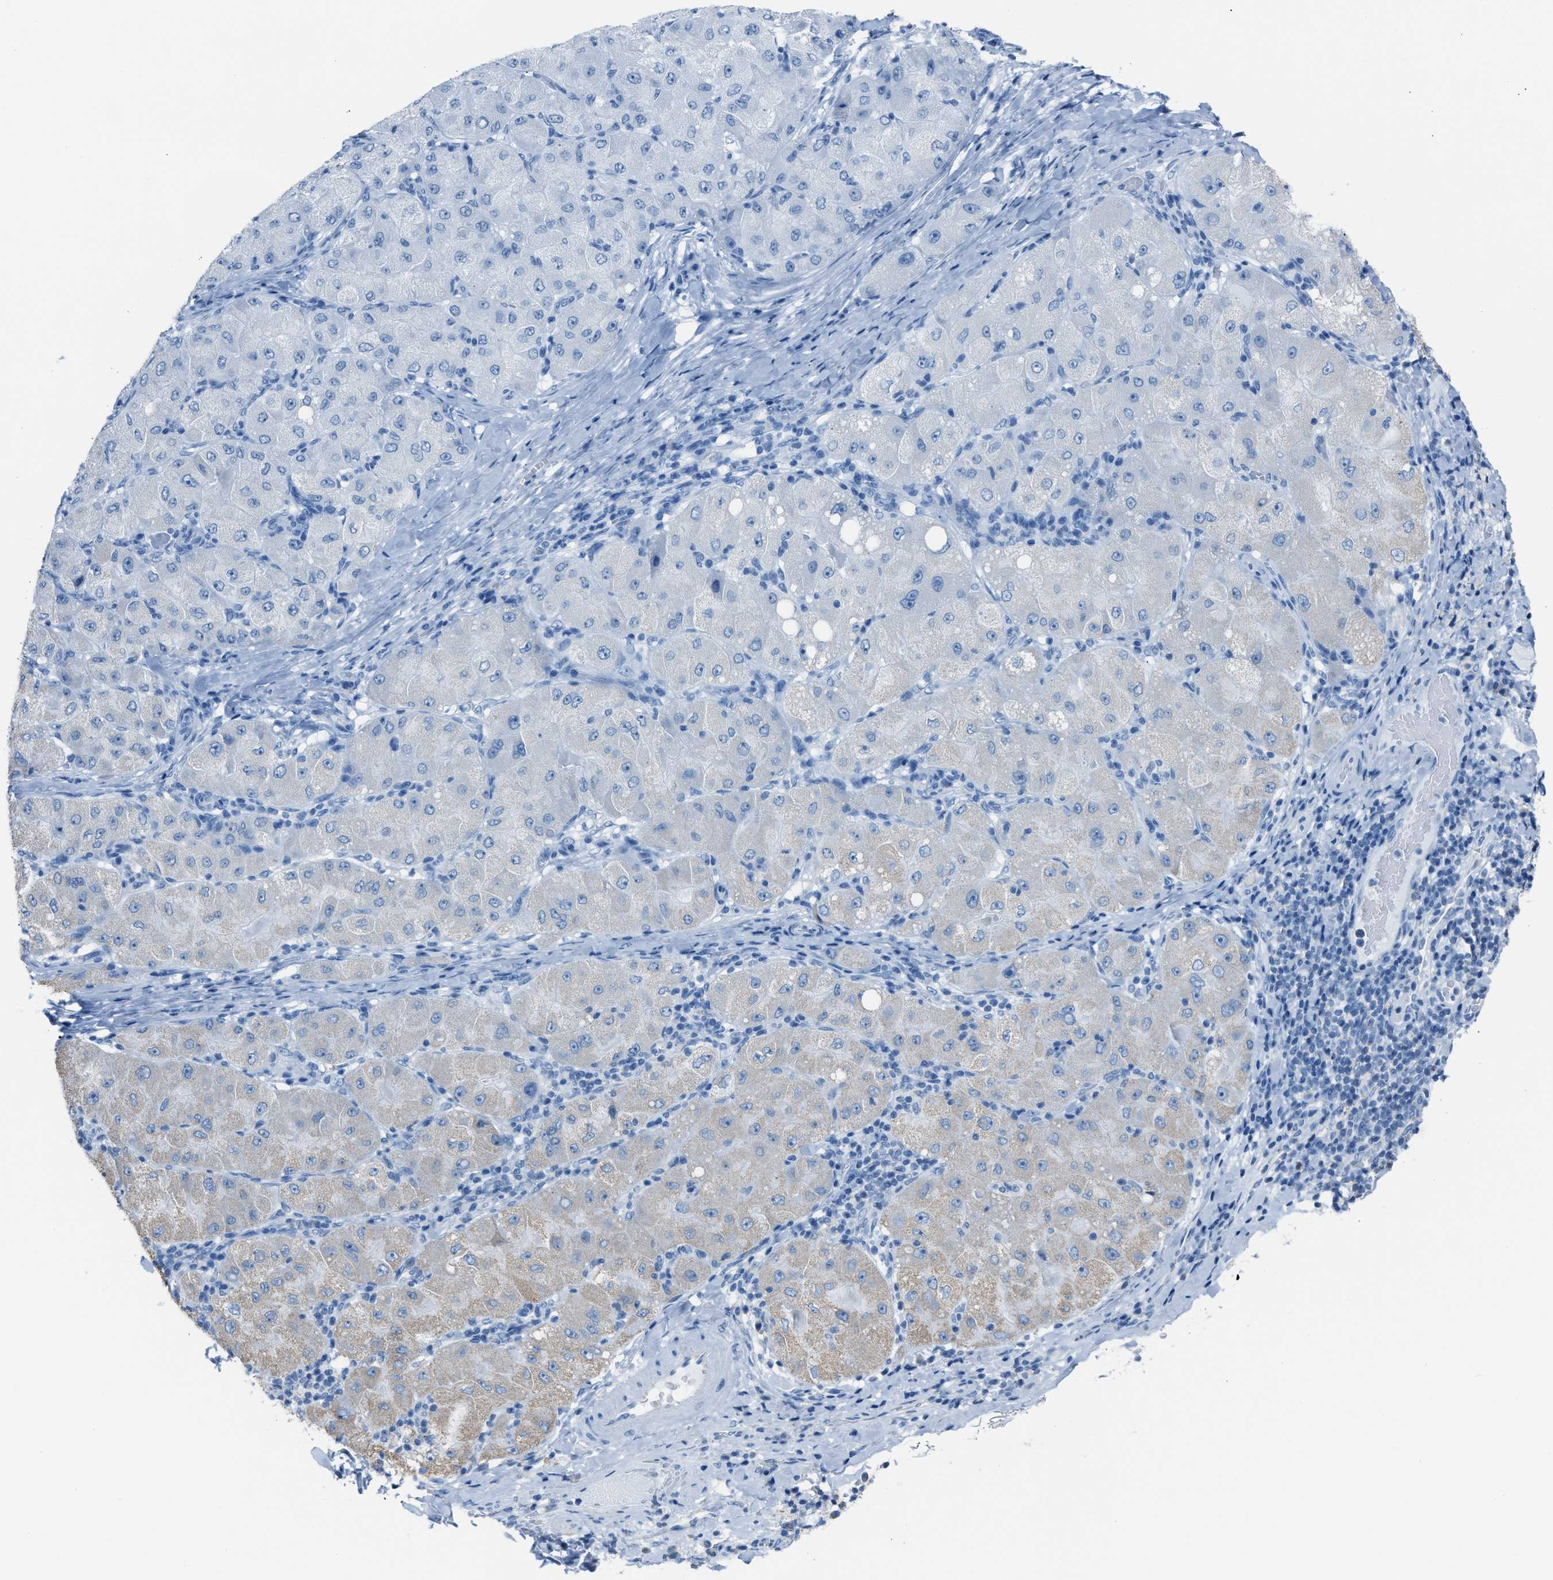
{"staining": {"intensity": "moderate", "quantity": "25%-75%", "location": "cytoplasmic/membranous"}, "tissue": "liver cancer", "cell_type": "Tumor cells", "image_type": "cancer", "snomed": [{"axis": "morphology", "description": "Carcinoma, Hepatocellular, NOS"}, {"axis": "topography", "description": "Liver"}], "caption": "There is medium levels of moderate cytoplasmic/membranous positivity in tumor cells of hepatocellular carcinoma (liver), as demonstrated by immunohistochemical staining (brown color).", "gene": "MDH2", "patient": {"sex": "male", "age": 80}}